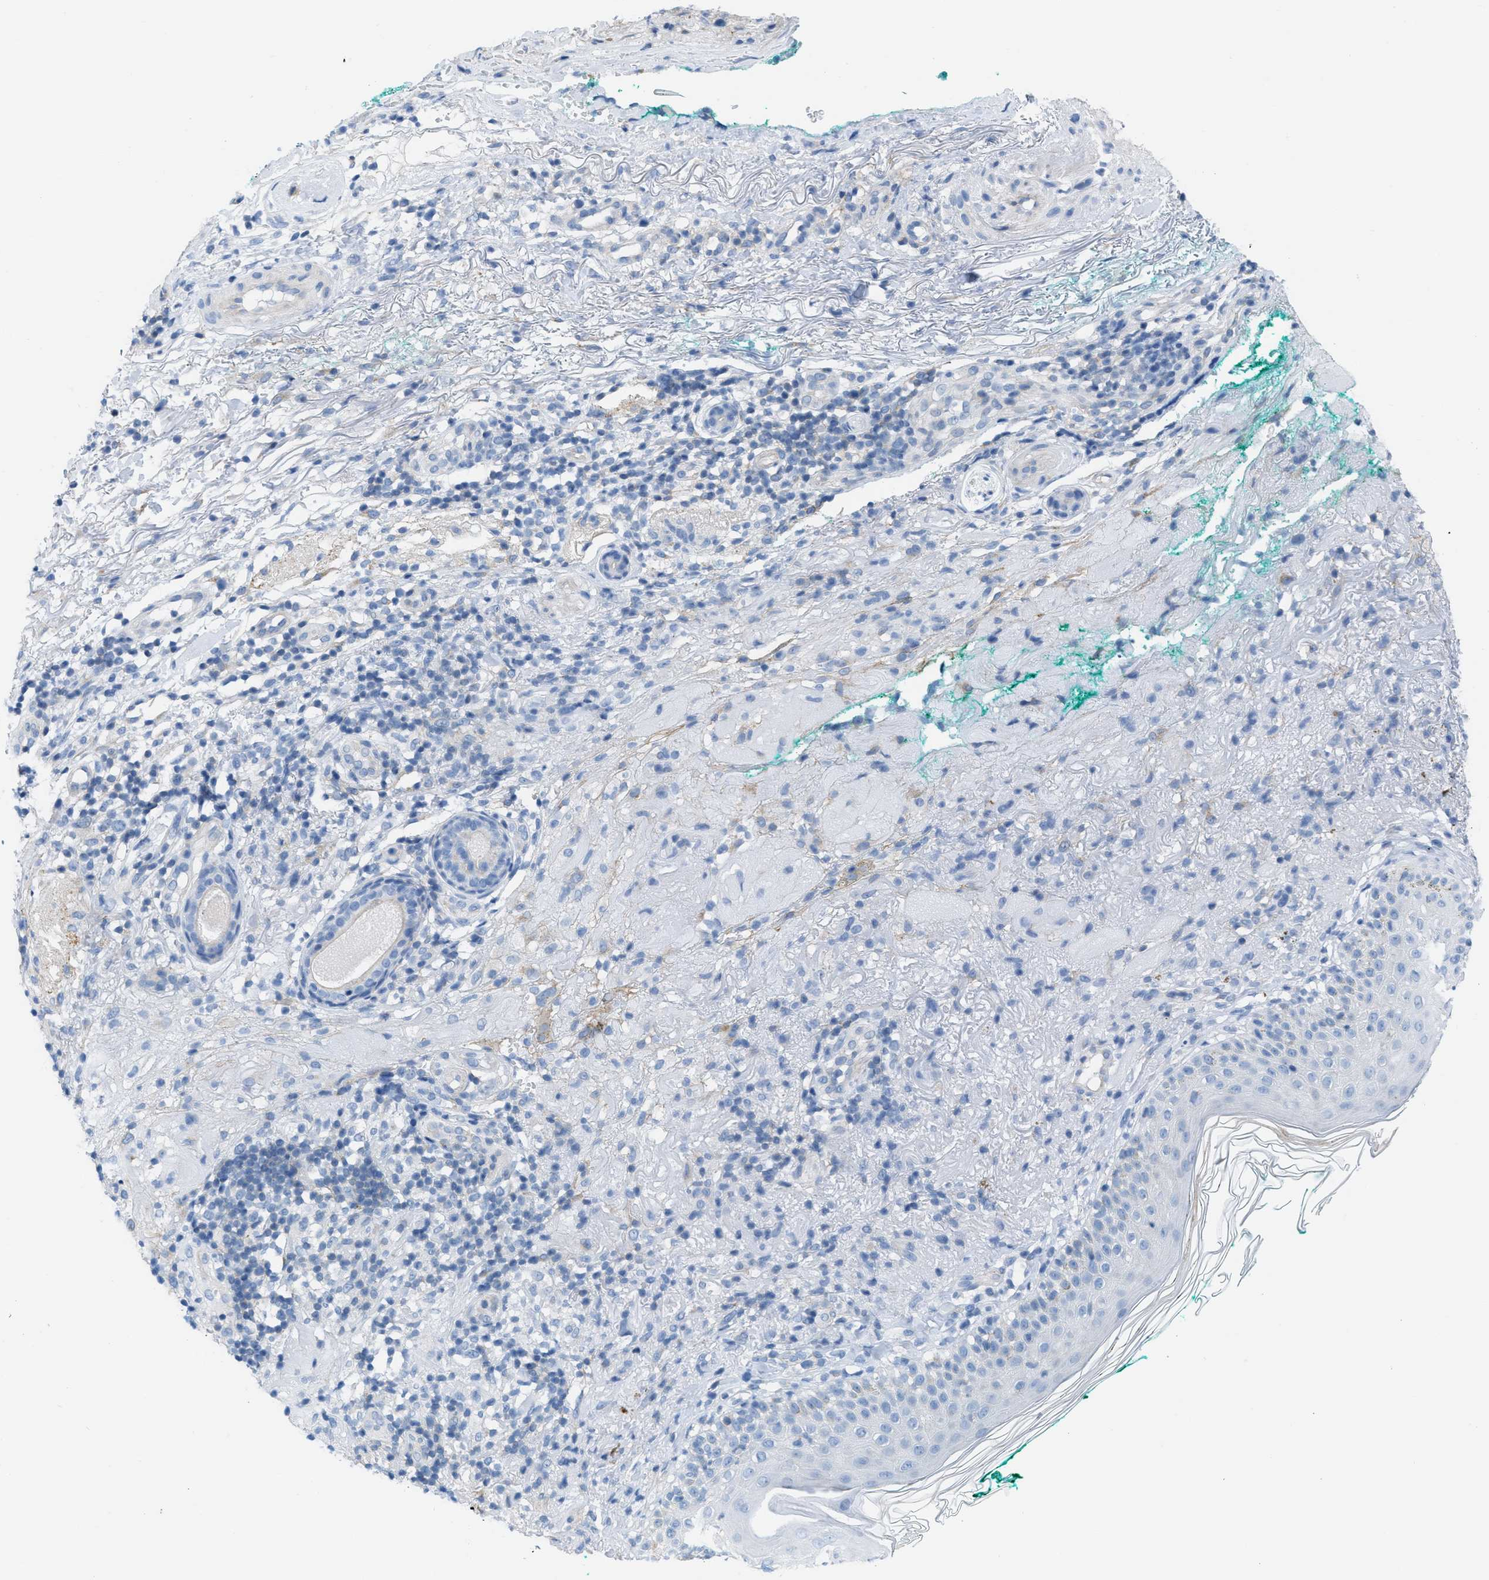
{"staining": {"intensity": "negative", "quantity": "none", "location": "none"}, "tissue": "melanoma", "cell_type": "Tumor cells", "image_type": "cancer", "snomed": [{"axis": "morphology", "description": "Necrosis, NOS"}, {"axis": "morphology", "description": "Malignant melanoma, NOS"}, {"axis": "topography", "description": "Skin"}], "caption": "IHC image of human melanoma stained for a protein (brown), which shows no staining in tumor cells.", "gene": "ASGR1", "patient": {"sex": "female", "age": 87}}